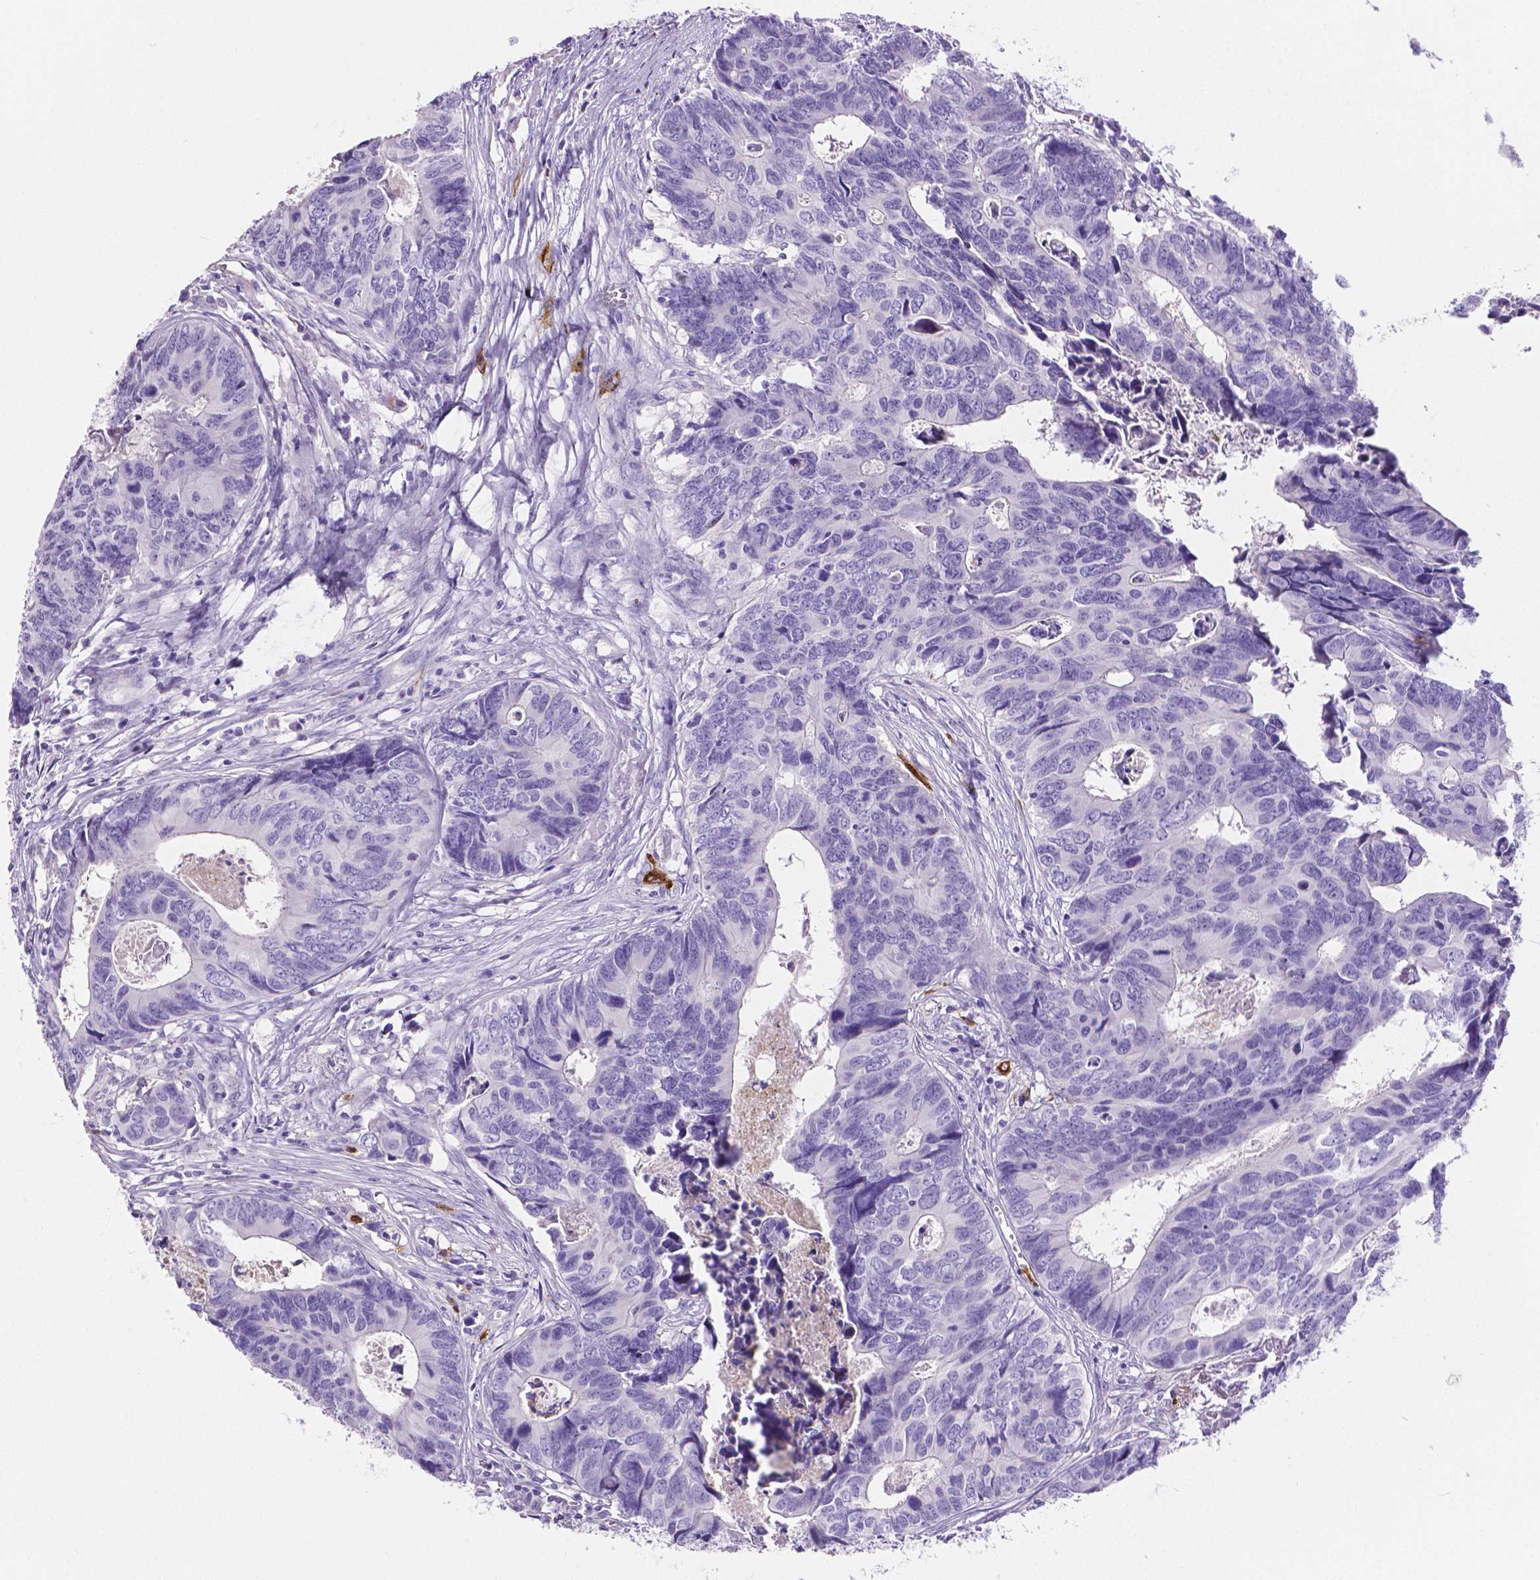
{"staining": {"intensity": "negative", "quantity": "none", "location": "none"}, "tissue": "colorectal cancer", "cell_type": "Tumor cells", "image_type": "cancer", "snomed": [{"axis": "morphology", "description": "Adenocarcinoma, NOS"}, {"axis": "topography", "description": "Colon"}], "caption": "Immunohistochemistry (IHC) of human colorectal adenocarcinoma exhibits no expression in tumor cells.", "gene": "MMP9", "patient": {"sex": "female", "age": 82}}